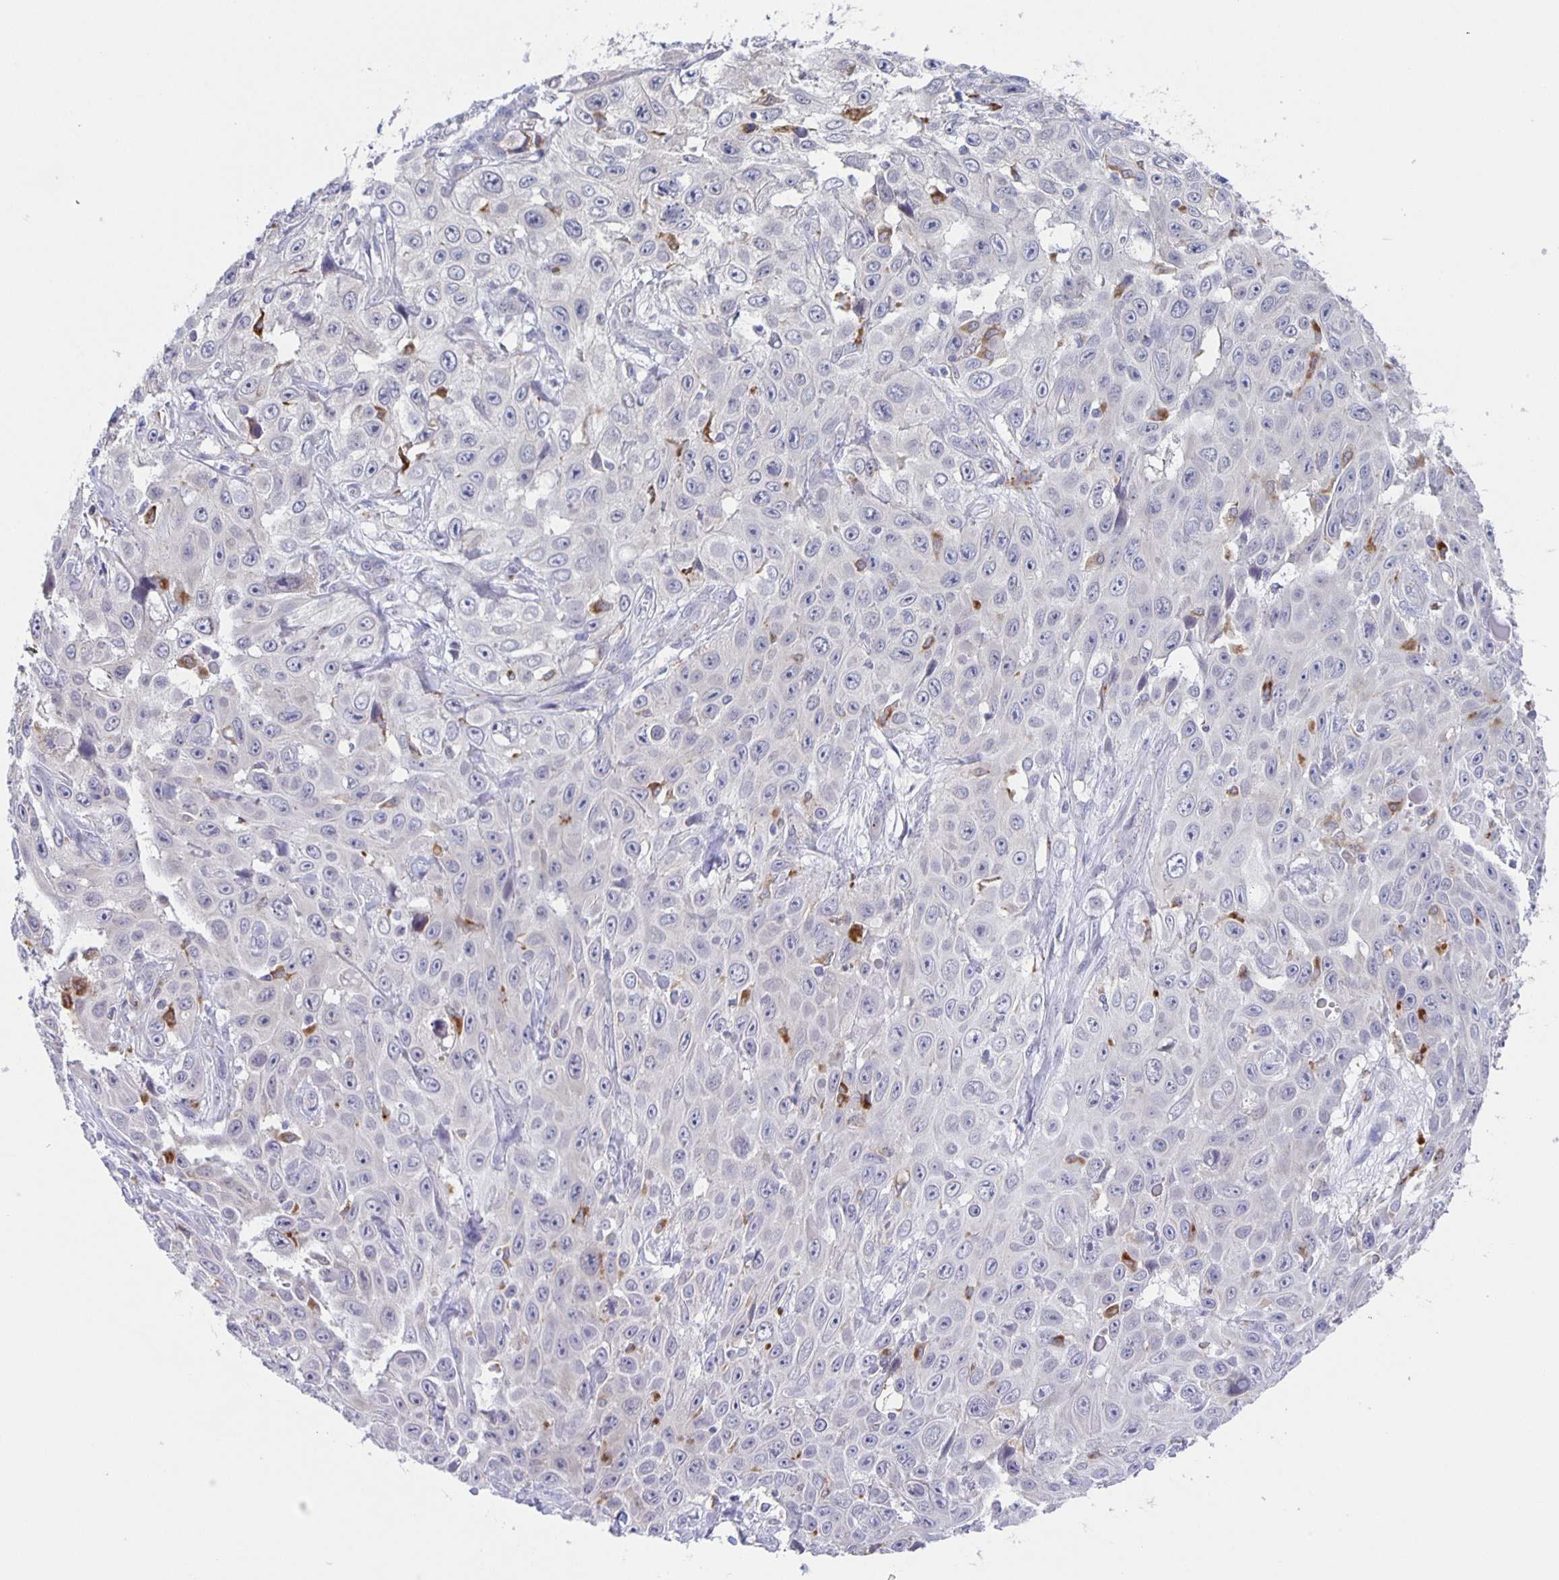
{"staining": {"intensity": "negative", "quantity": "none", "location": "none"}, "tissue": "skin cancer", "cell_type": "Tumor cells", "image_type": "cancer", "snomed": [{"axis": "morphology", "description": "Squamous cell carcinoma, NOS"}, {"axis": "topography", "description": "Skin"}], "caption": "Human squamous cell carcinoma (skin) stained for a protein using IHC reveals no positivity in tumor cells.", "gene": "LIPA", "patient": {"sex": "male", "age": 82}}